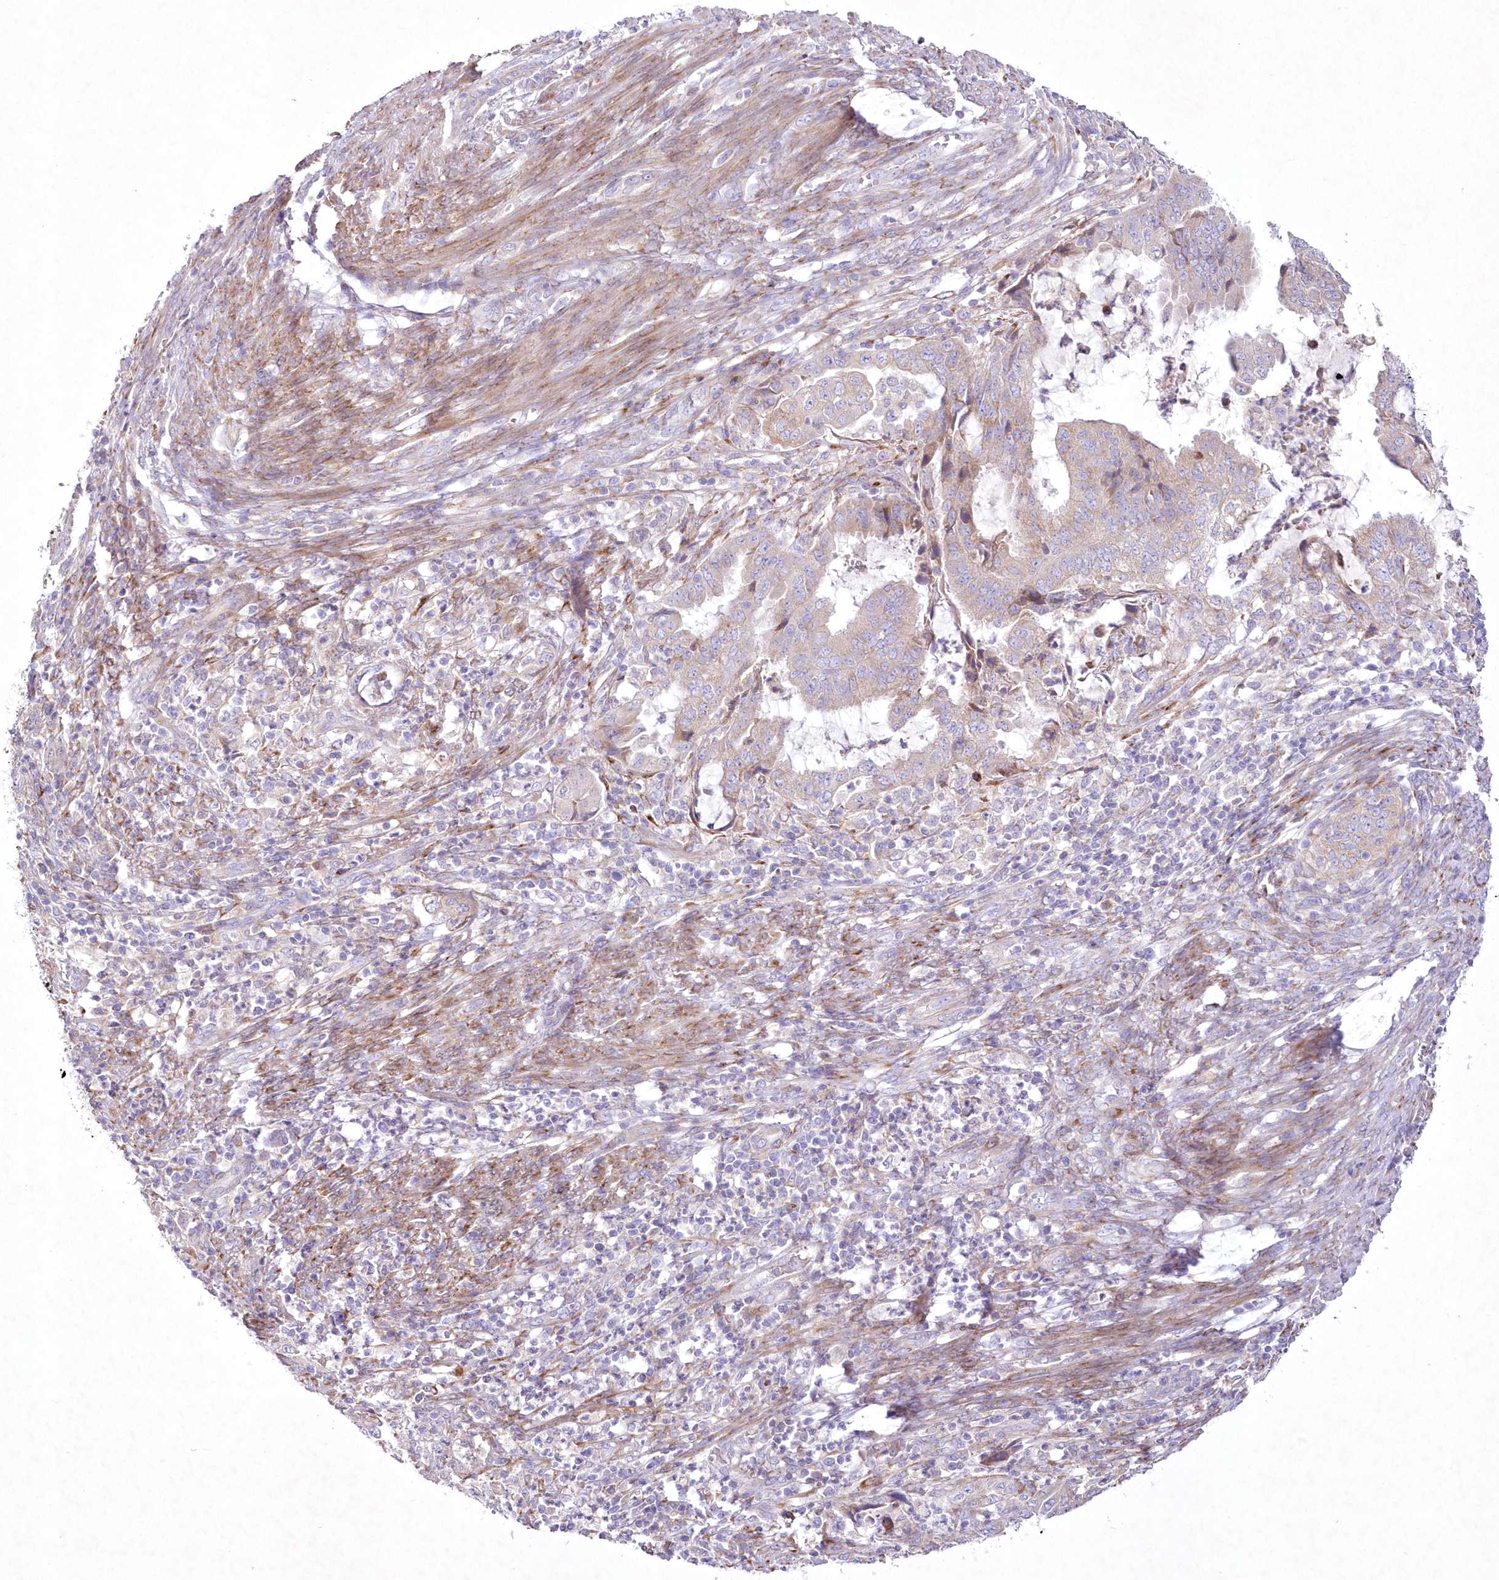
{"staining": {"intensity": "weak", "quantity": "25%-75%", "location": "cytoplasmic/membranous"}, "tissue": "endometrial cancer", "cell_type": "Tumor cells", "image_type": "cancer", "snomed": [{"axis": "morphology", "description": "Adenocarcinoma, NOS"}, {"axis": "topography", "description": "Endometrium"}], "caption": "Endometrial cancer (adenocarcinoma) was stained to show a protein in brown. There is low levels of weak cytoplasmic/membranous expression in approximately 25%-75% of tumor cells.", "gene": "ARFGEF3", "patient": {"sex": "female", "age": 51}}